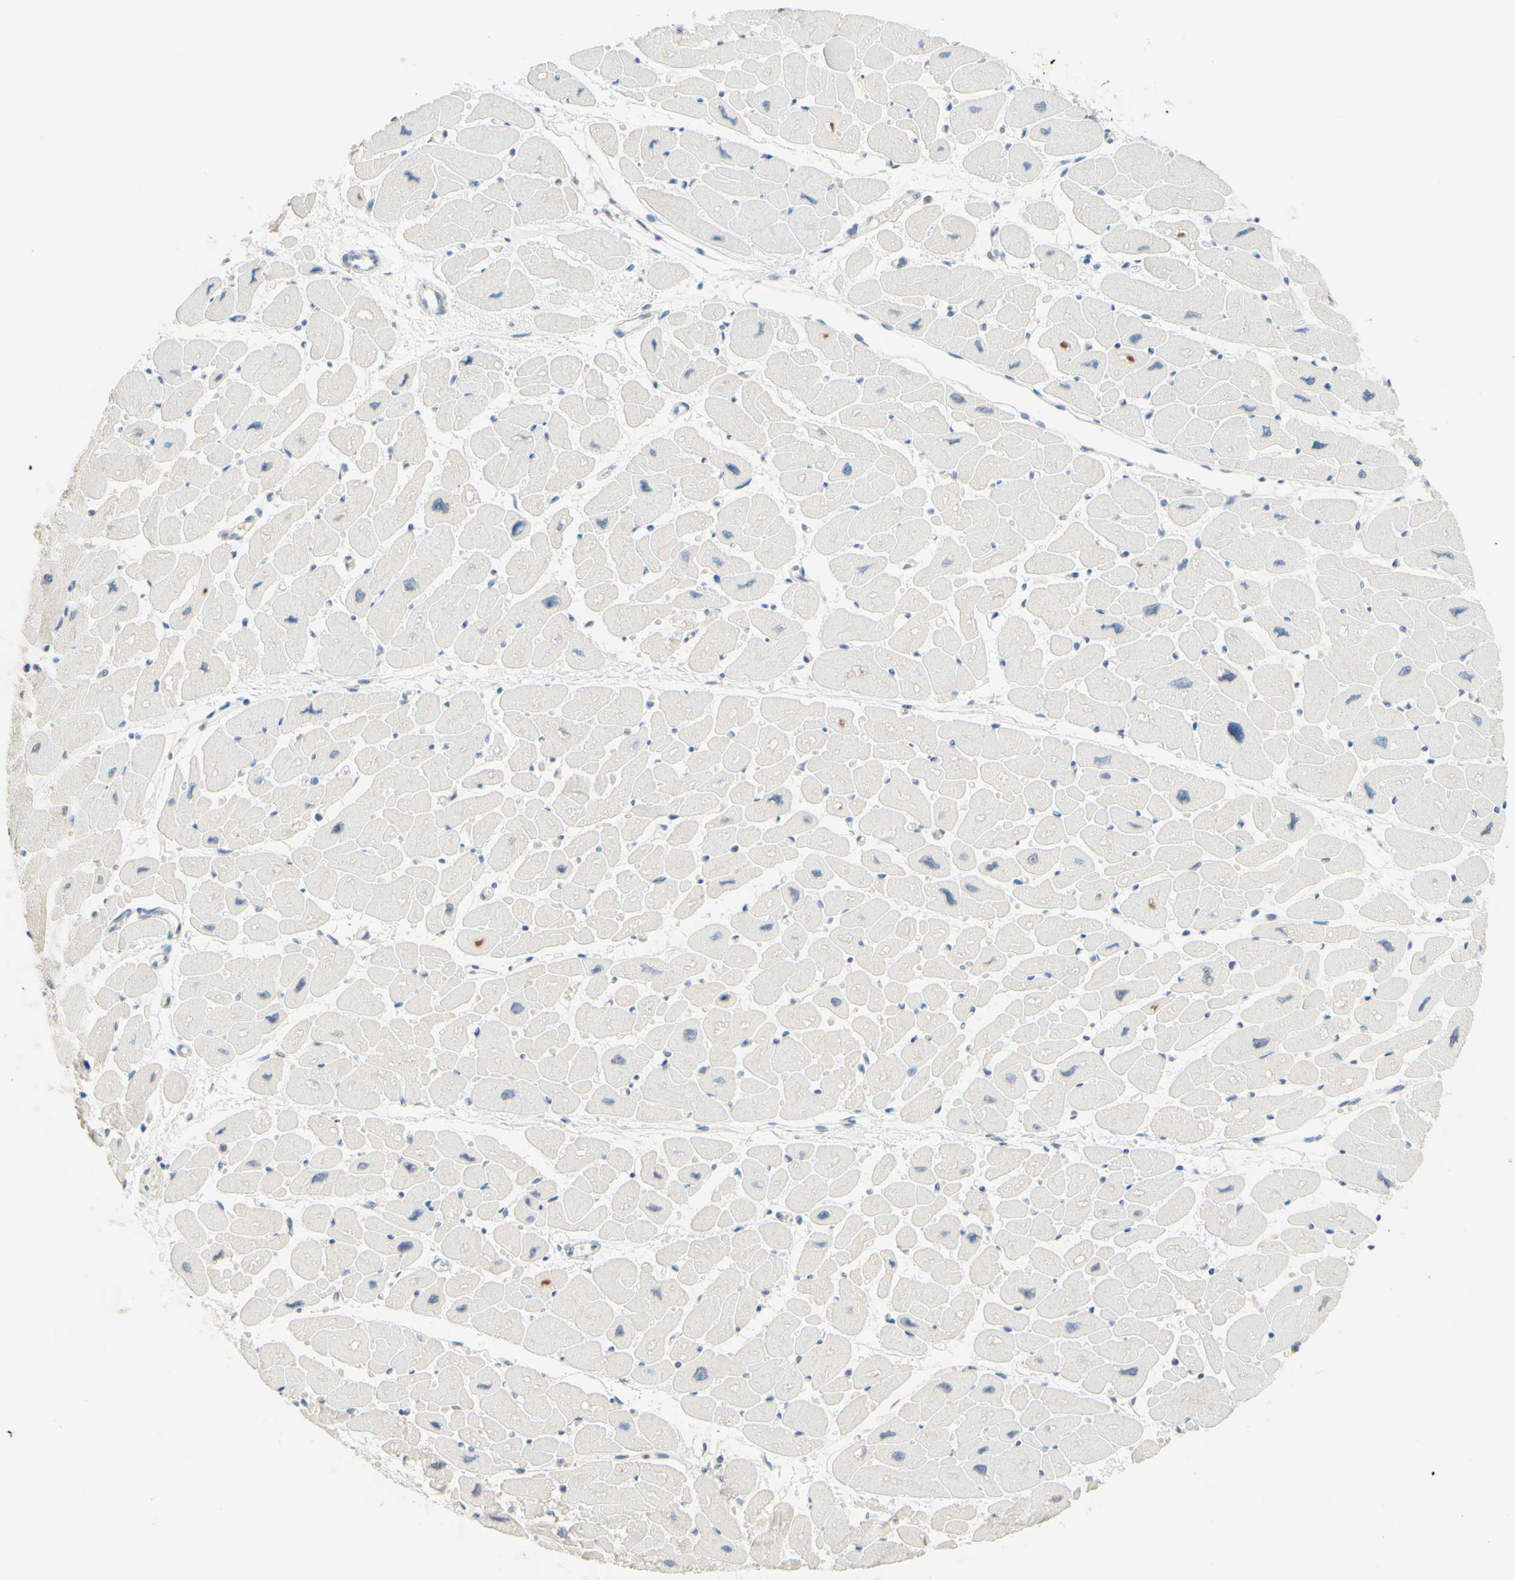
{"staining": {"intensity": "weak", "quantity": "25%-75%", "location": "cytoplasmic/membranous"}, "tissue": "heart muscle", "cell_type": "Cardiomyocytes", "image_type": "normal", "snomed": [{"axis": "morphology", "description": "Normal tissue, NOS"}, {"axis": "topography", "description": "Heart"}], "caption": "About 25%-75% of cardiomyocytes in normal human heart muscle reveal weak cytoplasmic/membranous protein staining as visualized by brown immunohistochemical staining.", "gene": "MAG", "patient": {"sex": "female", "age": 54}}